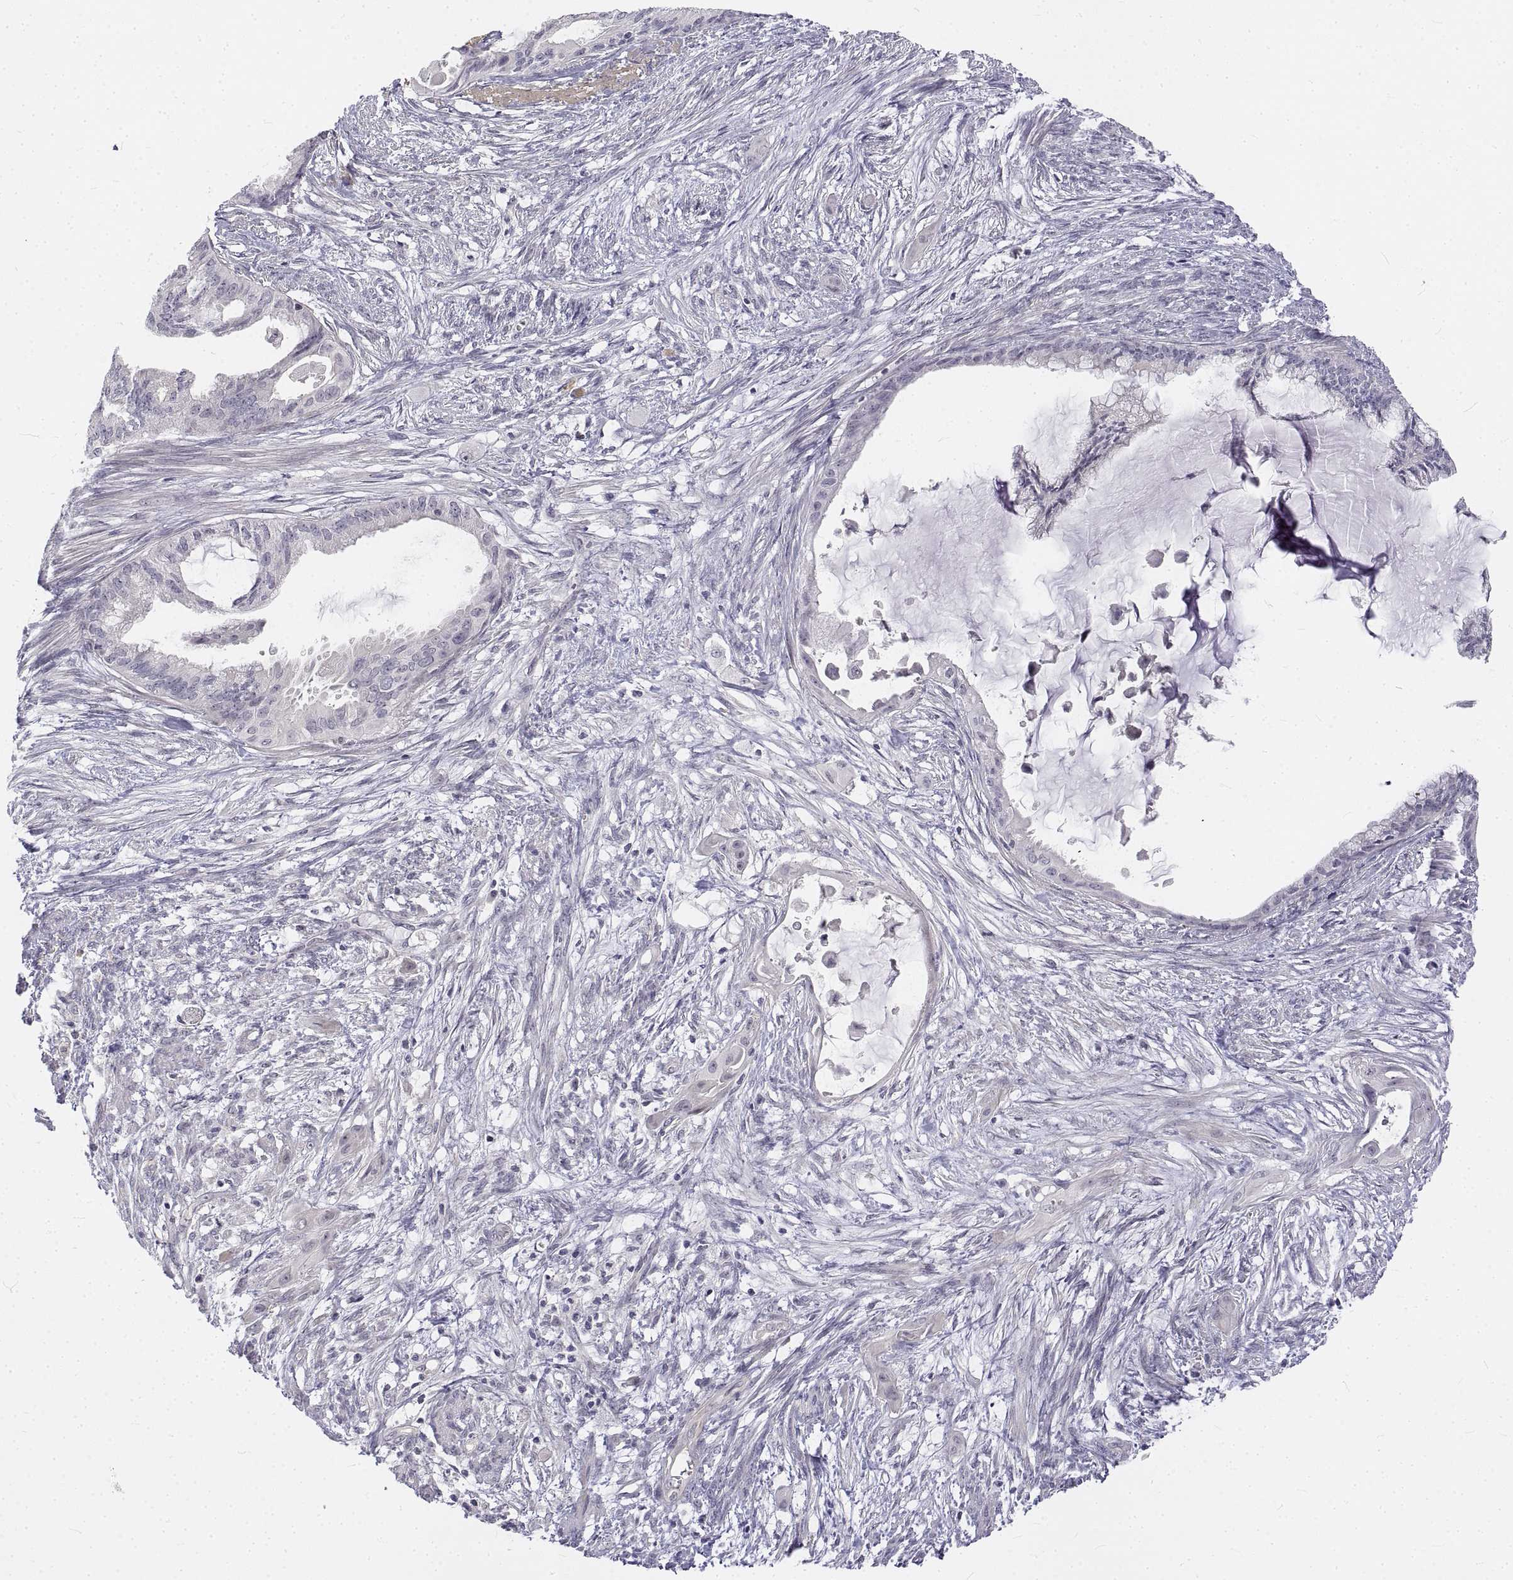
{"staining": {"intensity": "negative", "quantity": "none", "location": "none"}, "tissue": "endometrial cancer", "cell_type": "Tumor cells", "image_type": "cancer", "snomed": [{"axis": "morphology", "description": "Adenocarcinoma, NOS"}, {"axis": "topography", "description": "Endometrium"}], "caption": "This is an immunohistochemistry histopathology image of adenocarcinoma (endometrial). There is no positivity in tumor cells.", "gene": "ANO2", "patient": {"sex": "female", "age": 86}}